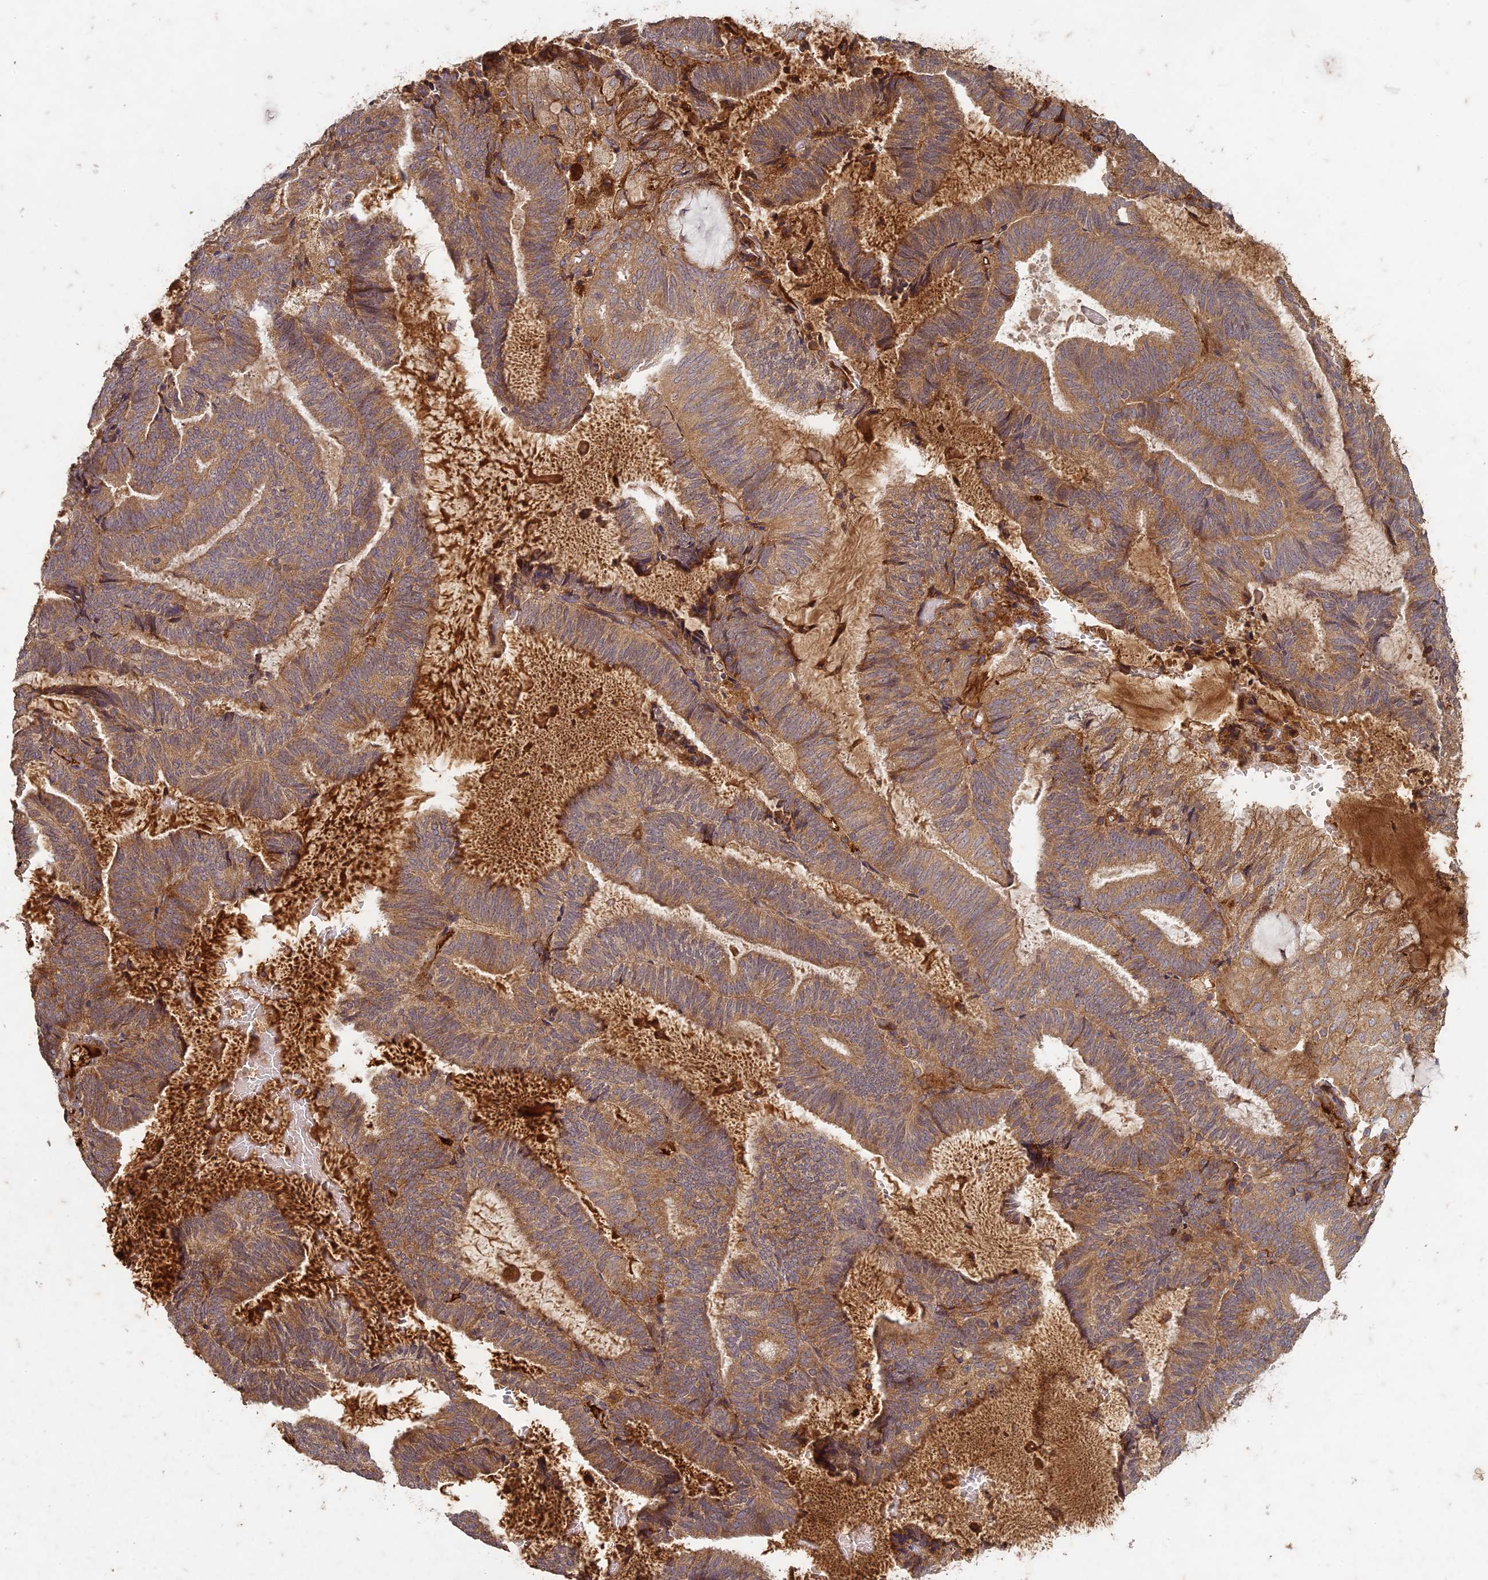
{"staining": {"intensity": "moderate", "quantity": ">75%", "location": "cytoplasmic/membranous"}, "tissue": "endometrial cancer", "cell_type": "Tumor cells", "image_type": "cancer", "snomed": [{"axis": "morphology", "description": "Adenocarcinoma, NOS"}, {"axis": "topography", "description": "Endometrium"}], "caption": "Endometrial cancer (adenocarcinoma) stained for a protein reveals moderate cytoplasmic/membranous positivity in tumor cells. (DAB (3,3'-diaminobenzidine) IHC with brightfield microscopy, high magnification).", "gene": "TCF25", "patient": {"sex": "female", "age": 81}}